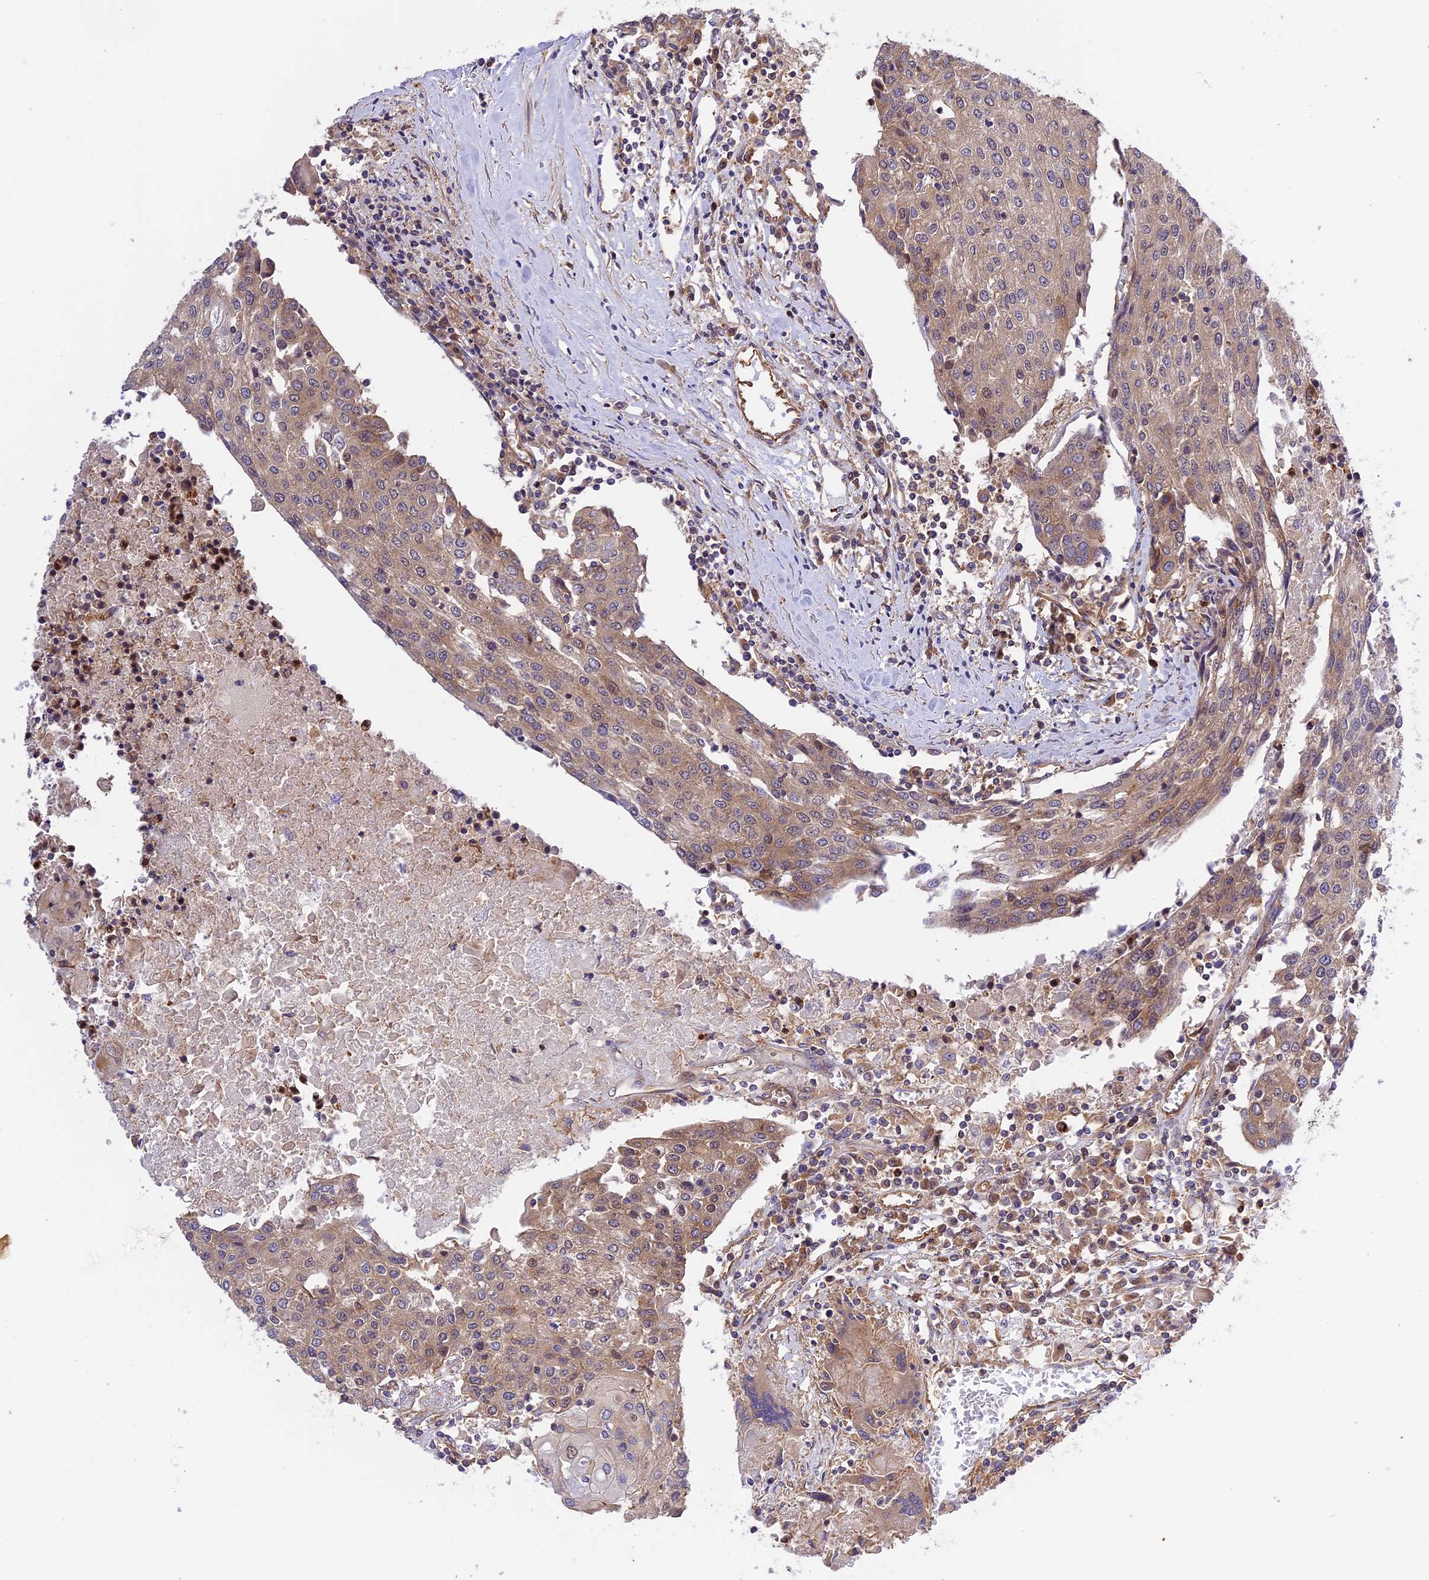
{"staining": {"intensity": "weak", "quantity": "25%-75%", "location": "cytoplasmic/membranous"}, "tissue": "urothelial cancer", "cell_type": "Tumor cells", "image_type": "cancer", "snomed": [{"axis": "morphology", "description": "Urothelial carcinoma, High grade"}, {"axis": "topography", "description": "Urinary bladder"}], "caption": "A histopathology image showing weak cytoplasmic/membranous positivity in approximately 25%-75% of tumor cells in urothelial cancer, as visualized by brown immunohistochemical staining.", "gene": "C5orf22", "patient": {"sex": "female", "age": 85}}